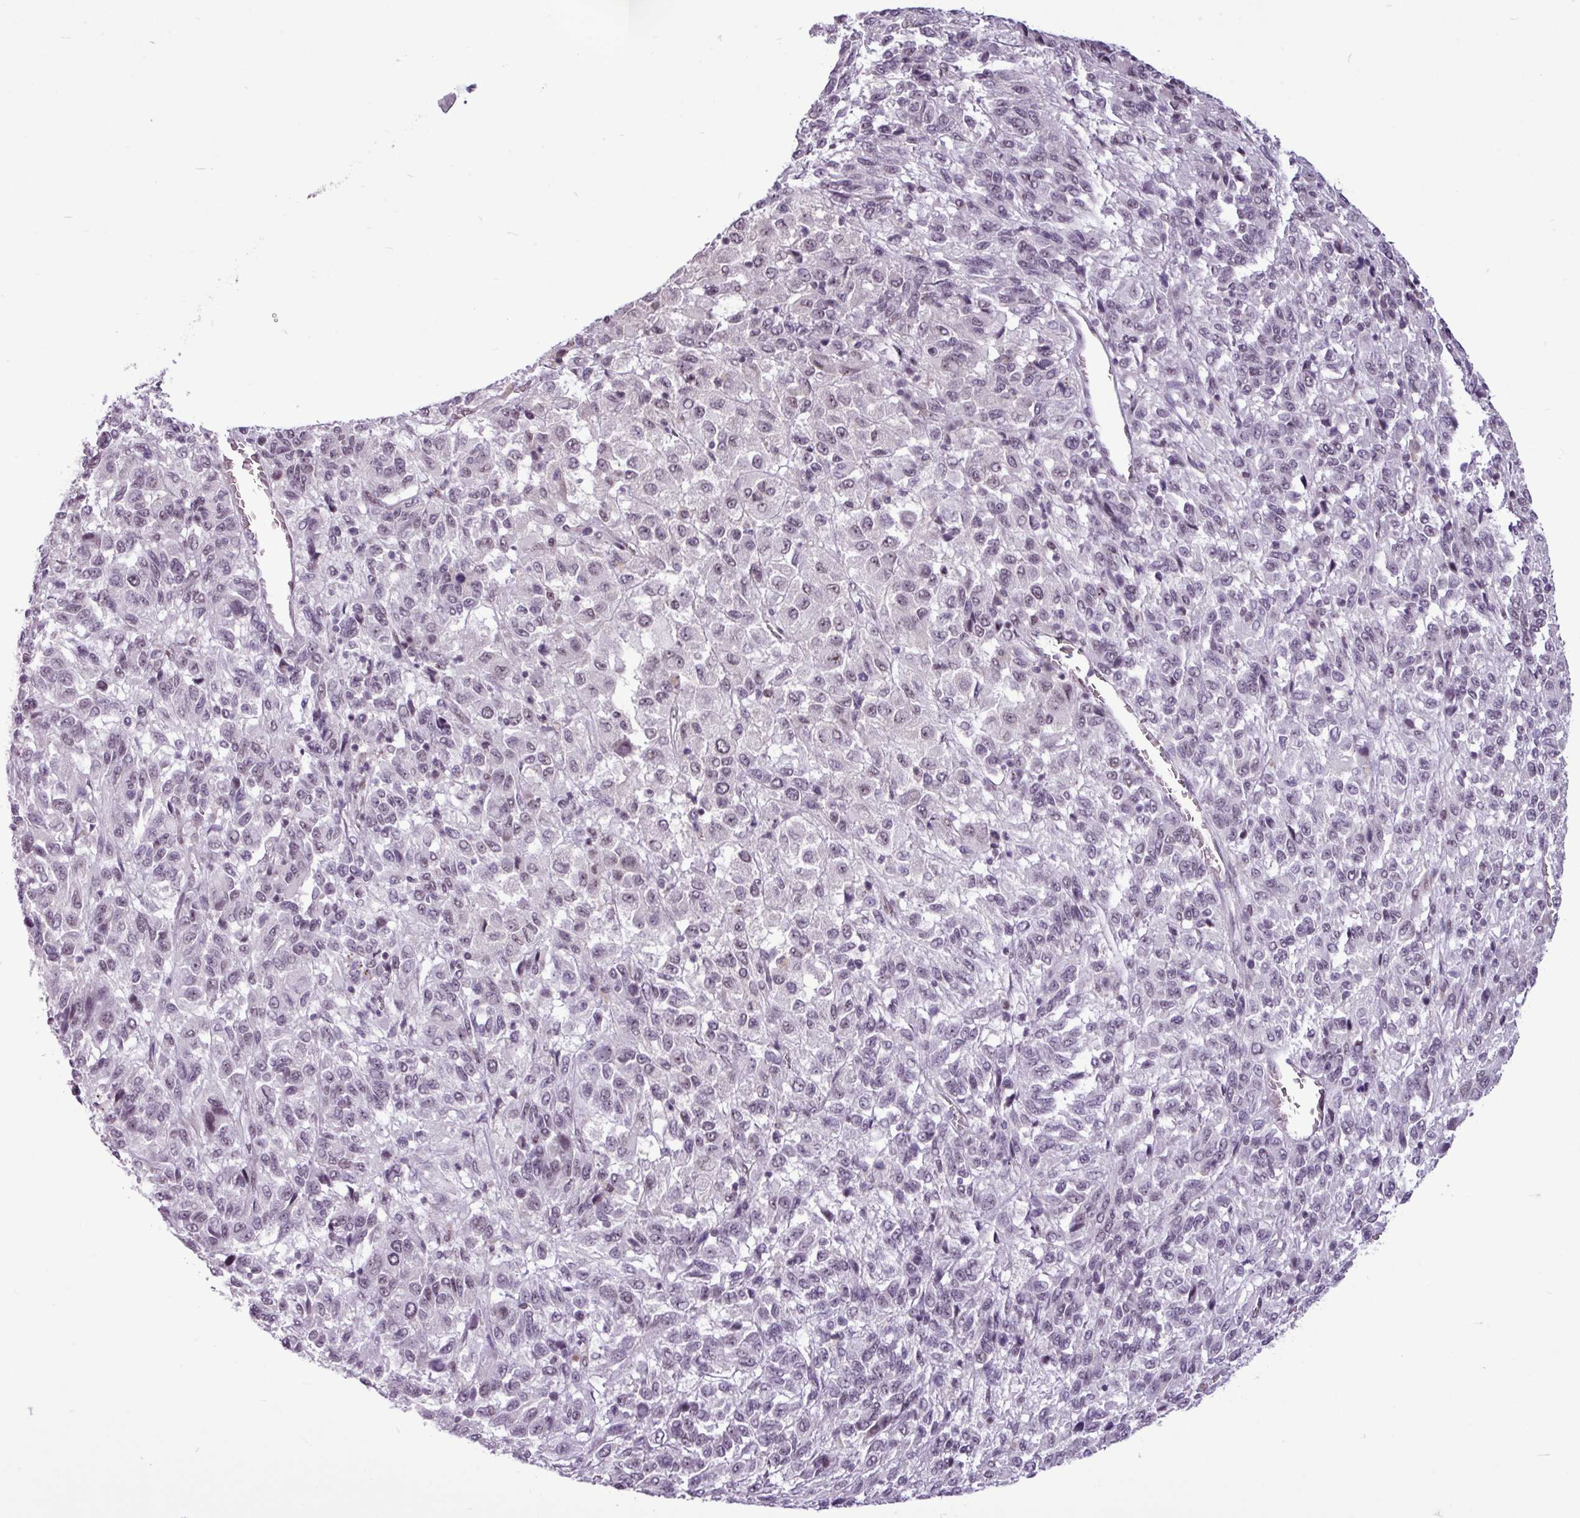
{"staining": {"intensity": "weak", "quantity": "<25%", "location": "nuclear"}, "tissue": "melanoma", "cell_type": "Tumor cells", "image_type": "cancer", "snomed": [{"axis": "morphology", "description": "Malignant melanoma, Metastatic site"}, {"axis": "topography", "description": "Lung"}], "caption": "This is a photomicrograph of IHC staining of melanoma, which shows no expression in tumor cells.", "gene": "UTP18", "patient": {"sex": "male", "age": 64}}